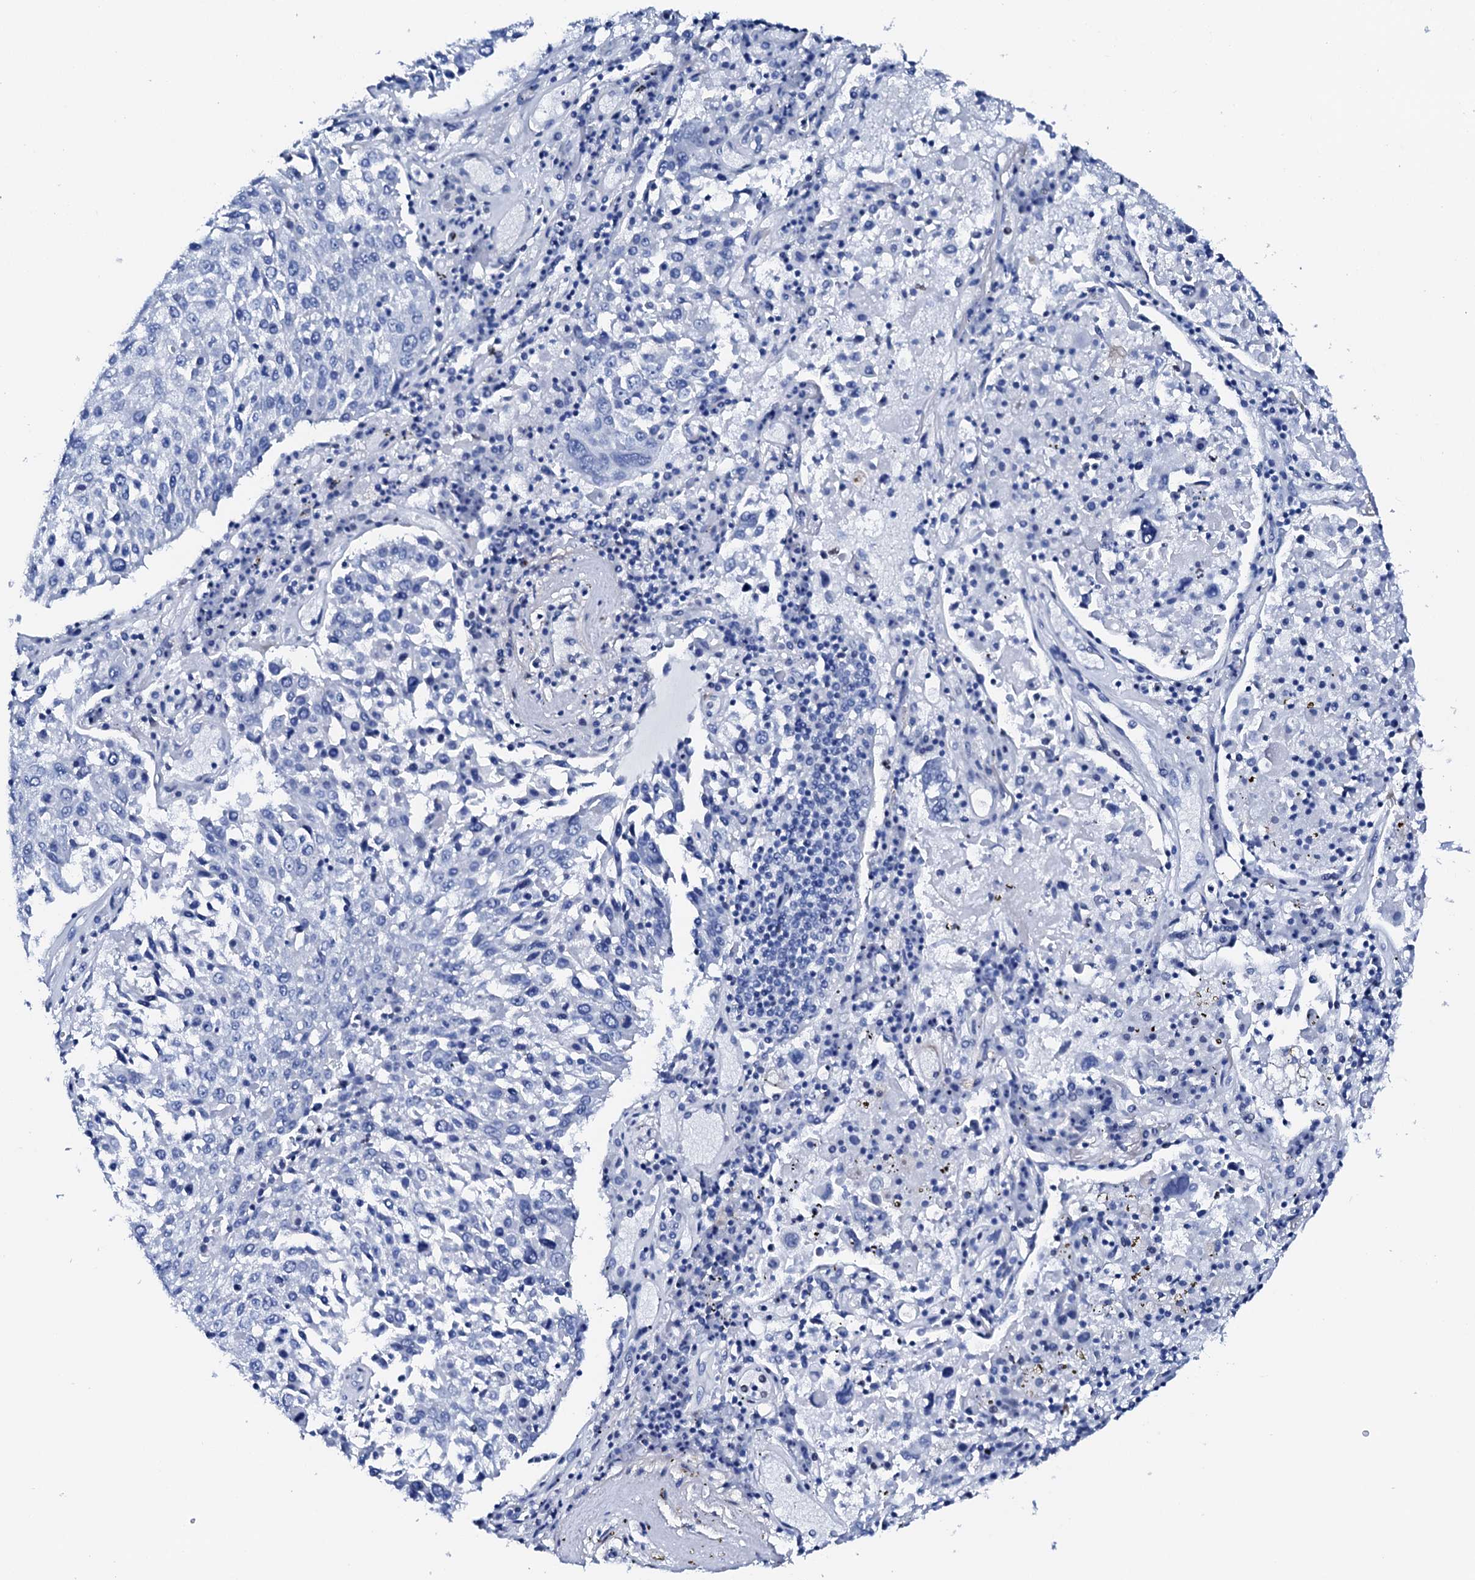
{"staining": {"intensity": "negative", "quantity": "none", "location": "none"}, "tissue": "lung cancer", "cell_type": "Tumor cells", "image_type": "cancer", "snomed": [{"axis": "morphology", "description": "Squamous cell carcinoma, NOS"}, {"axis": "topography", "description": "Lung"}], "caption": "Immunohistochemistry (IHC) histopathology image of human lung squamous cell carcinoma stained for a protein (brown), which displays no expression in tumor cells.", "gene": "NRIP2", "patient": {"sex": "male", "age": 65}}